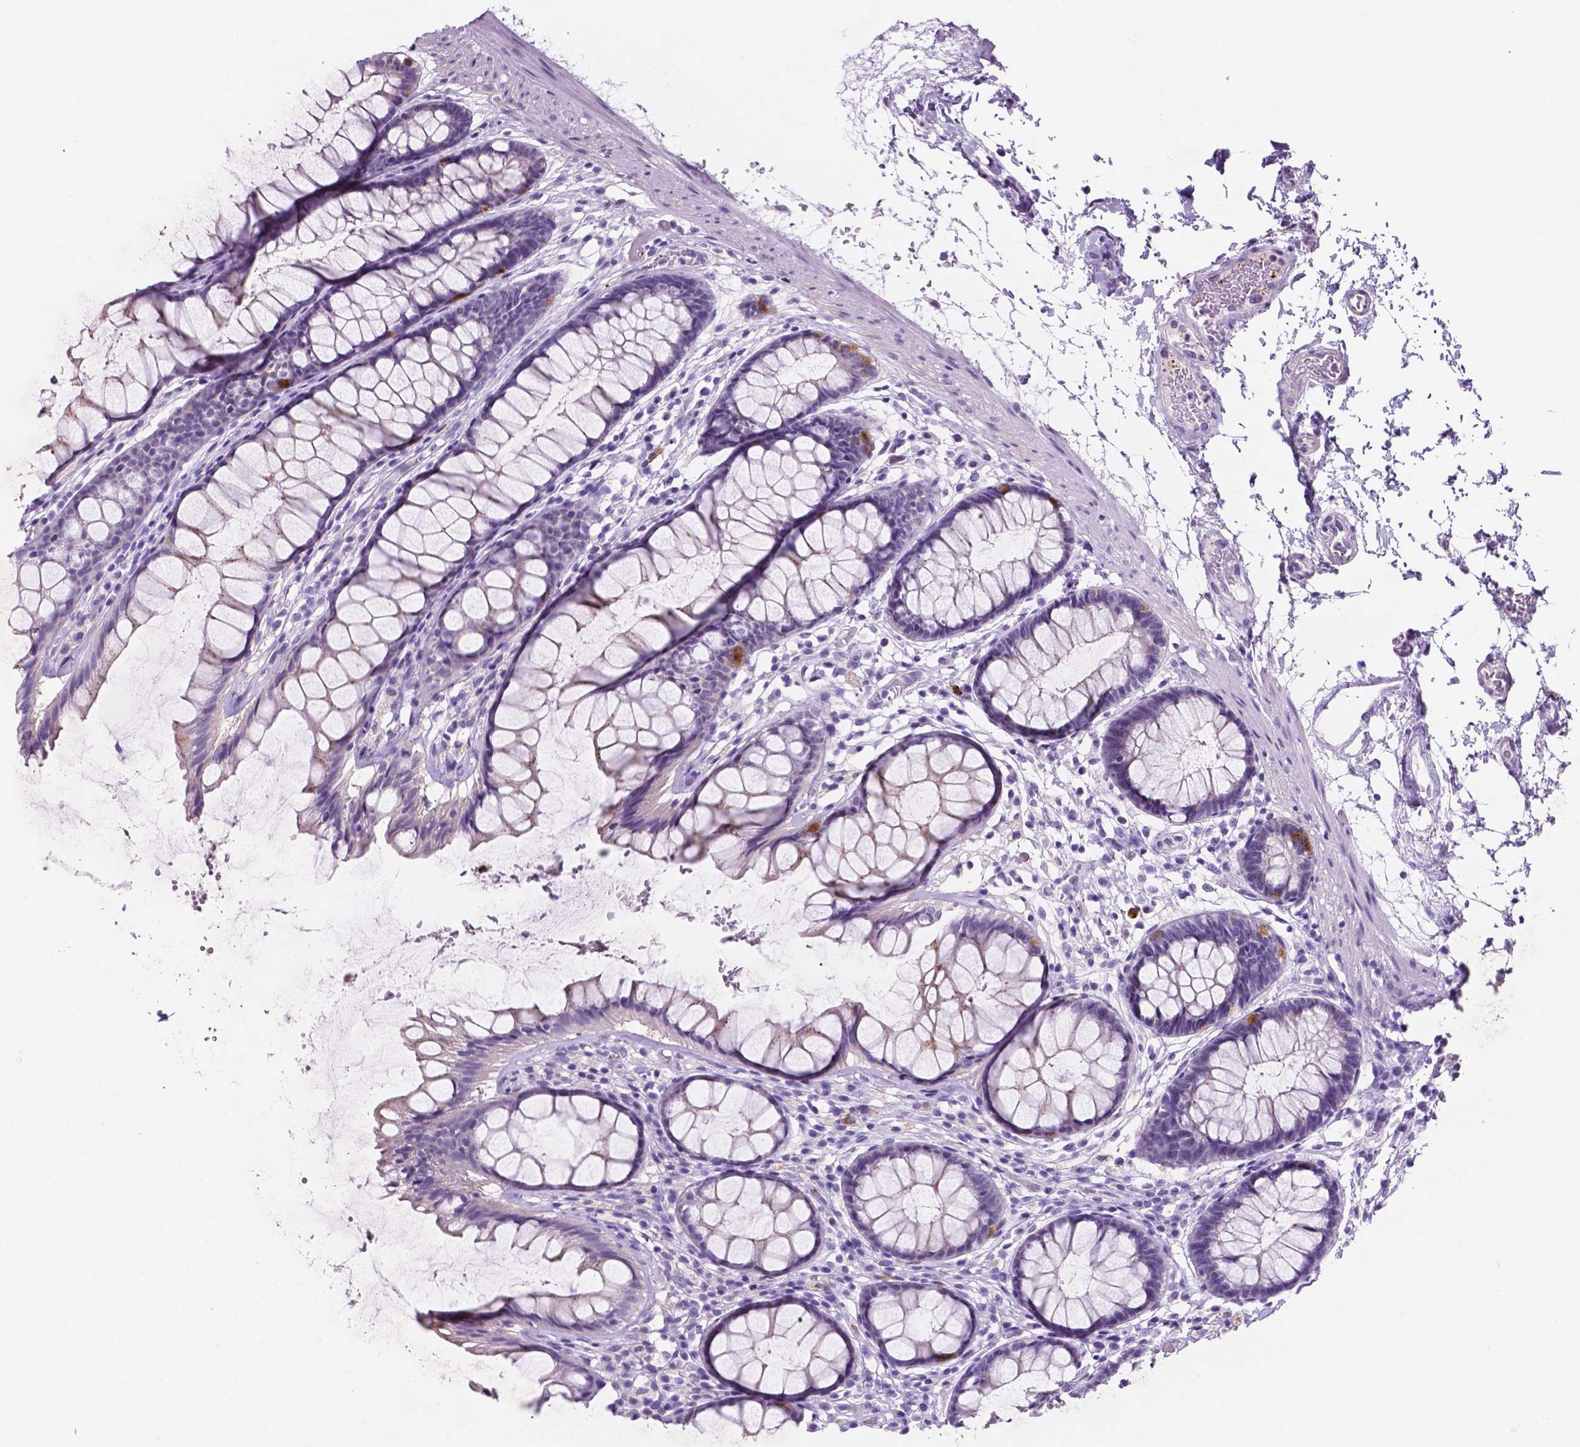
{"staining": {"intensity": "moderate", "quantity": "<25%", "location": "cytoplasmic/membranous"}, "tissue": "rectum", "cell_type": "Glandular cells", "image_type": "normal", "snomed": [{"axis": "morphology", "description": "Normal tissue, NOS"}, {"axis": "topography", "description": "Rectum"}], "caption": "IHC micrograph of normal rectum: rectum stained using immunohistochemistry (IHC) demonstrates low levels of moderate protein expression localized specifically in the cytoplasmic/membranous of glandular cells, appearing as a cytoplasmic/membranous brown color.", "gene": "EBLN2", "patient": {"sex": "male", "age": 72}}